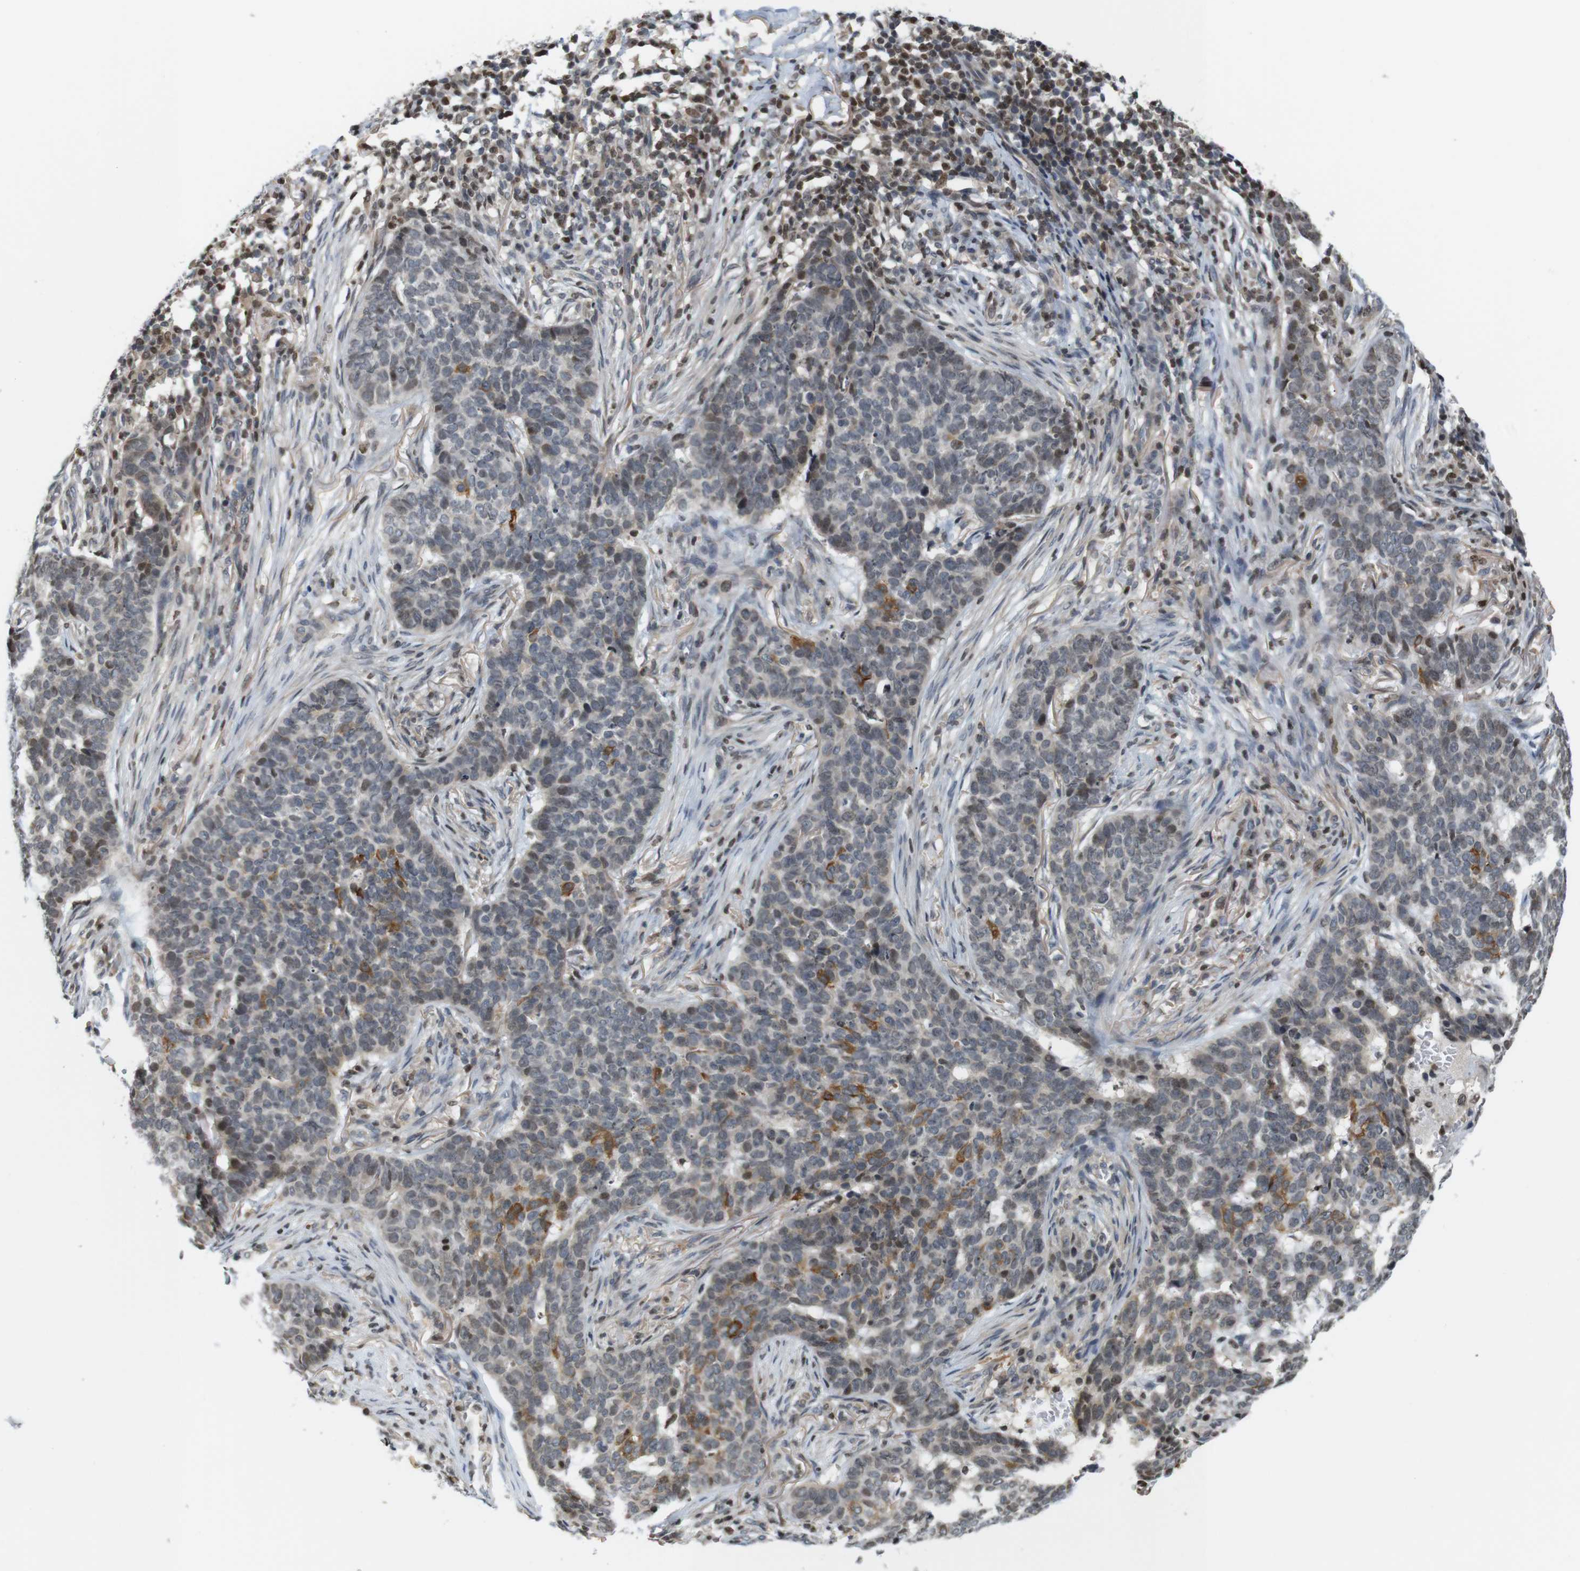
{"staining": {"intensity": "moderate", "quantity": "<25%", "location": "cytoplasmic/membranous,nuclear"}, "tissue": "skin cancer", "cell_type": "Tumor cells", "image_type": "cancer", "snomed": [{"axis": "morphology", "description": "Basal cell carcinoma"}, {"axis": "topography", "description": "Skin"}], "caption": "Tumor cells show low levels of moderate cytoplasmic/membranous and nuclear positivity in approximately <25% of cells in human skin cancer (basal cell carcinoma). (brown staining indicates protein expression, while blue staining denotes nuclei).", "gene": "MBD1", "patient": {"sex": "male", "age": 85}}